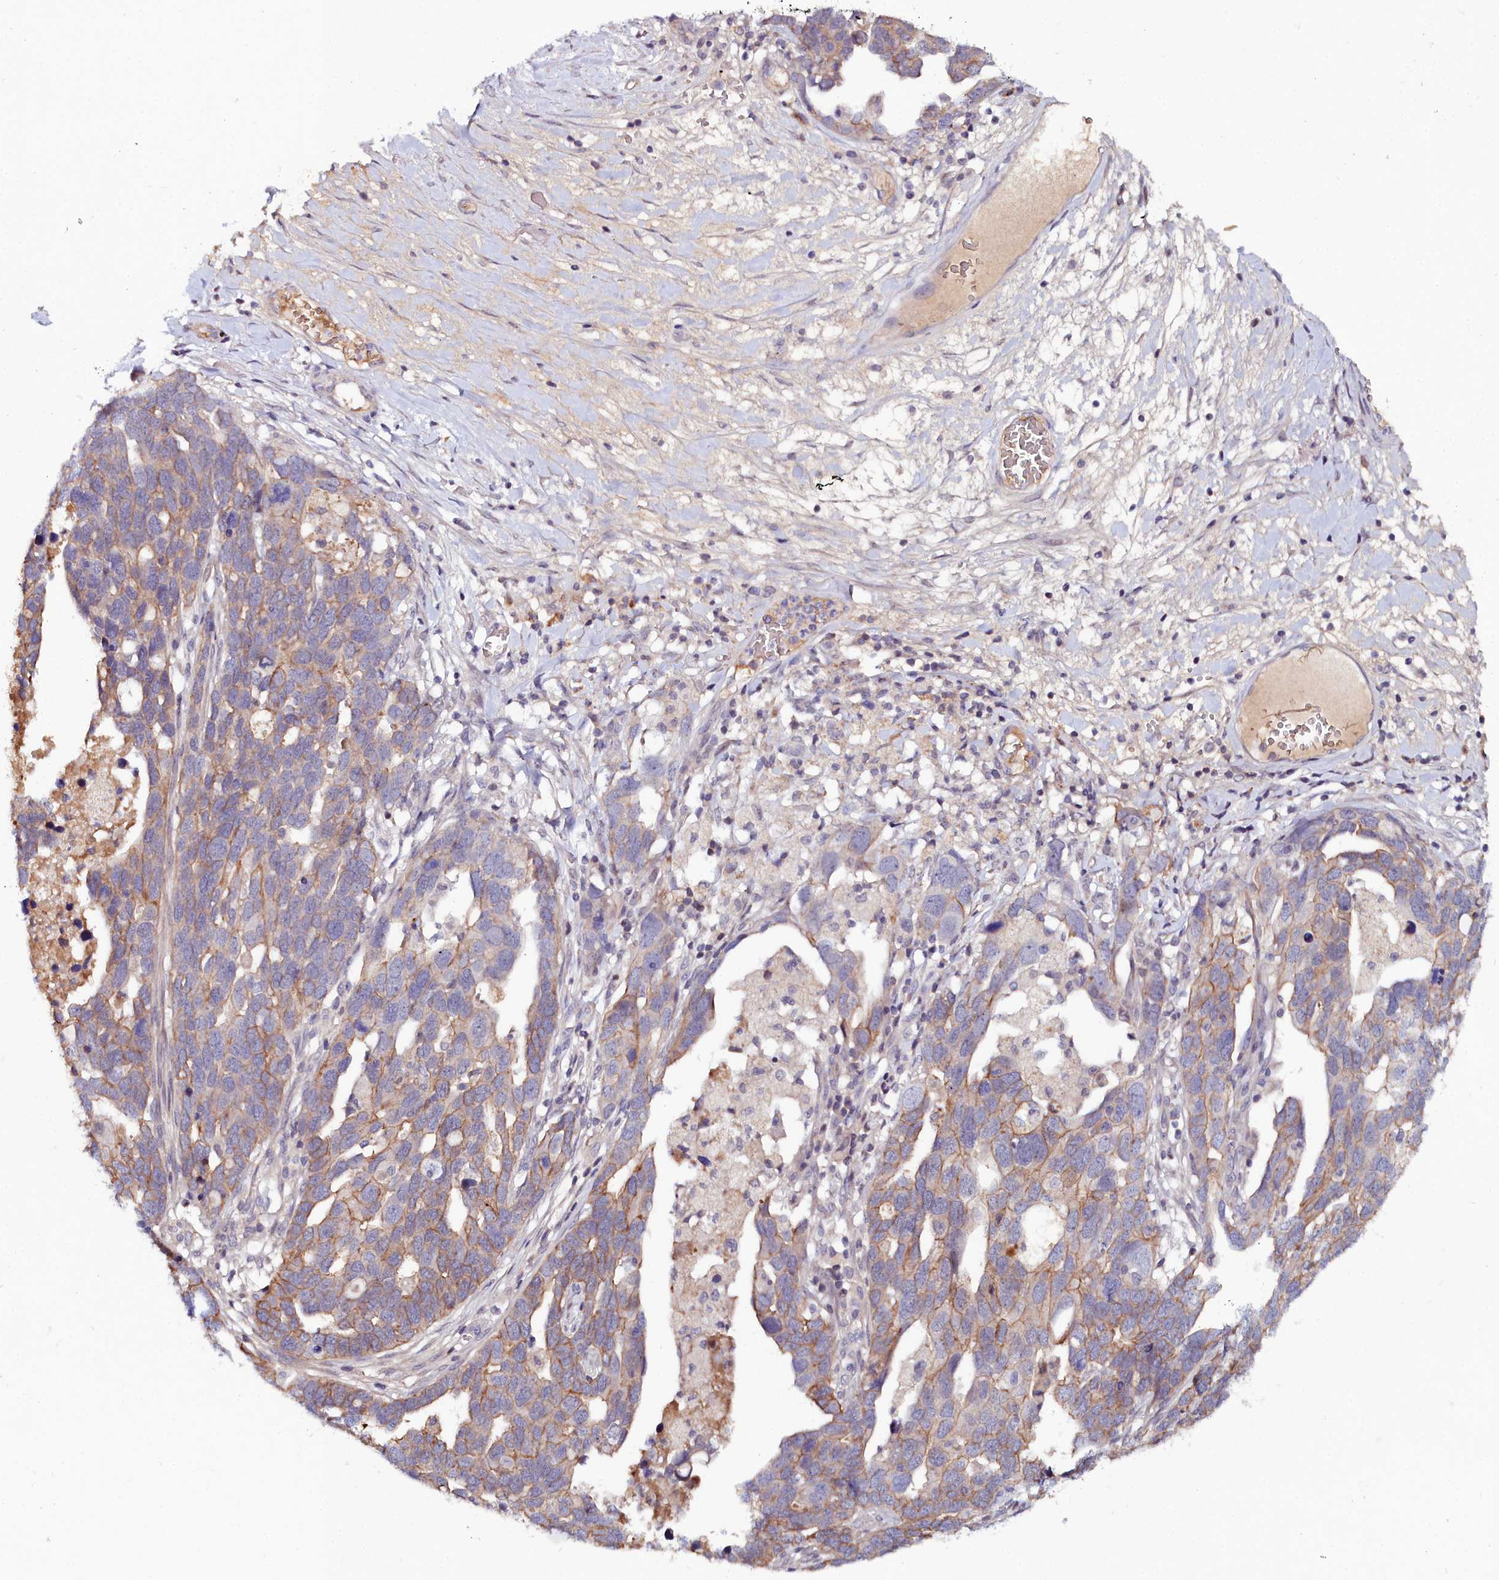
{"staining": {"intensity": "moderate", "quantity": "25%-75%", "location": "cytoplasmic/membranous"}, "tissue": "ovarian cancer", "cell_type": "Tumor cells", "image_type": "cancer", "snomed": [{"axis": "morphology", "description": "Cystadenocarcinoma, serous, NOS"}, {"axis": "topography", "description": "Ovary"}], "caption": "Serous cystadenocarcinoma (ovarian) stained with a brown dye exhibits moderate cytoplasmic/membranous positive positivity in approximately 25%-75% of tumor cells.", "gene": "KCTD18", "patient": {"sex": "female", "age": 54}}